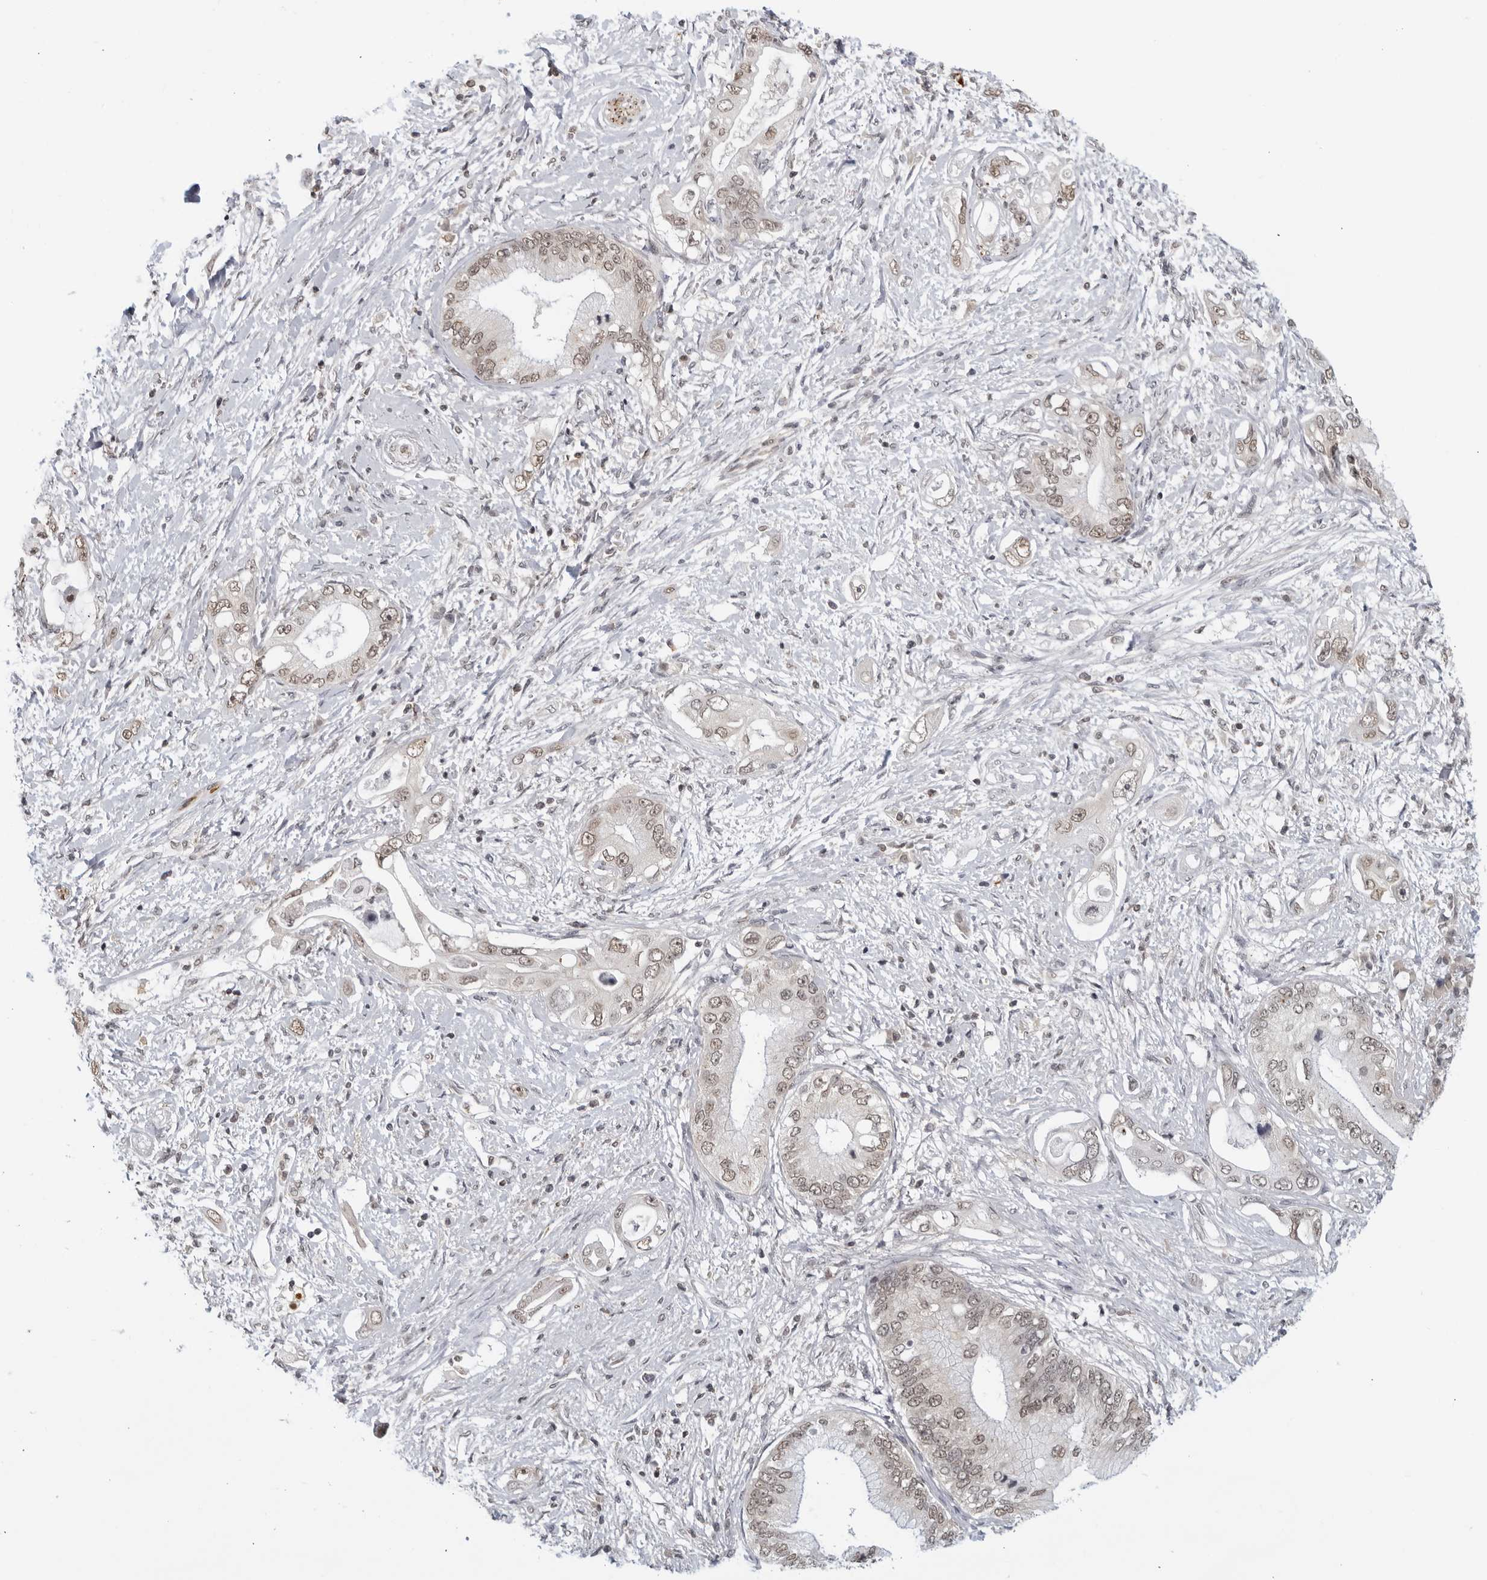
{"staining": {"intensity": "moderate", "quantity": ">75%", "location": "nuclear"}, "tissue": "pancreatic cancer", "cell_type": "Tumor cells", "image_type": "cancer", "snomed": [{"axis": "morphology", "description": "Inflammation, NOS"}, {"axis": "morphology", "description": "Adenocarcinoma, NOS"}, {"axis": "topography", "description": "Pancreas"}], "caption": "Immunohistochemistry (IHC) of pancreatic cancer (adenocarcinoma) demonstrates medium levels of moderate nuclear staining in approximately >75% of tumor cells. (brown staining indicates protein expression, while blue staining denotes nuclei).", "gene": "CC2D1B", "patient": {"sex": "female", "age": 56}}